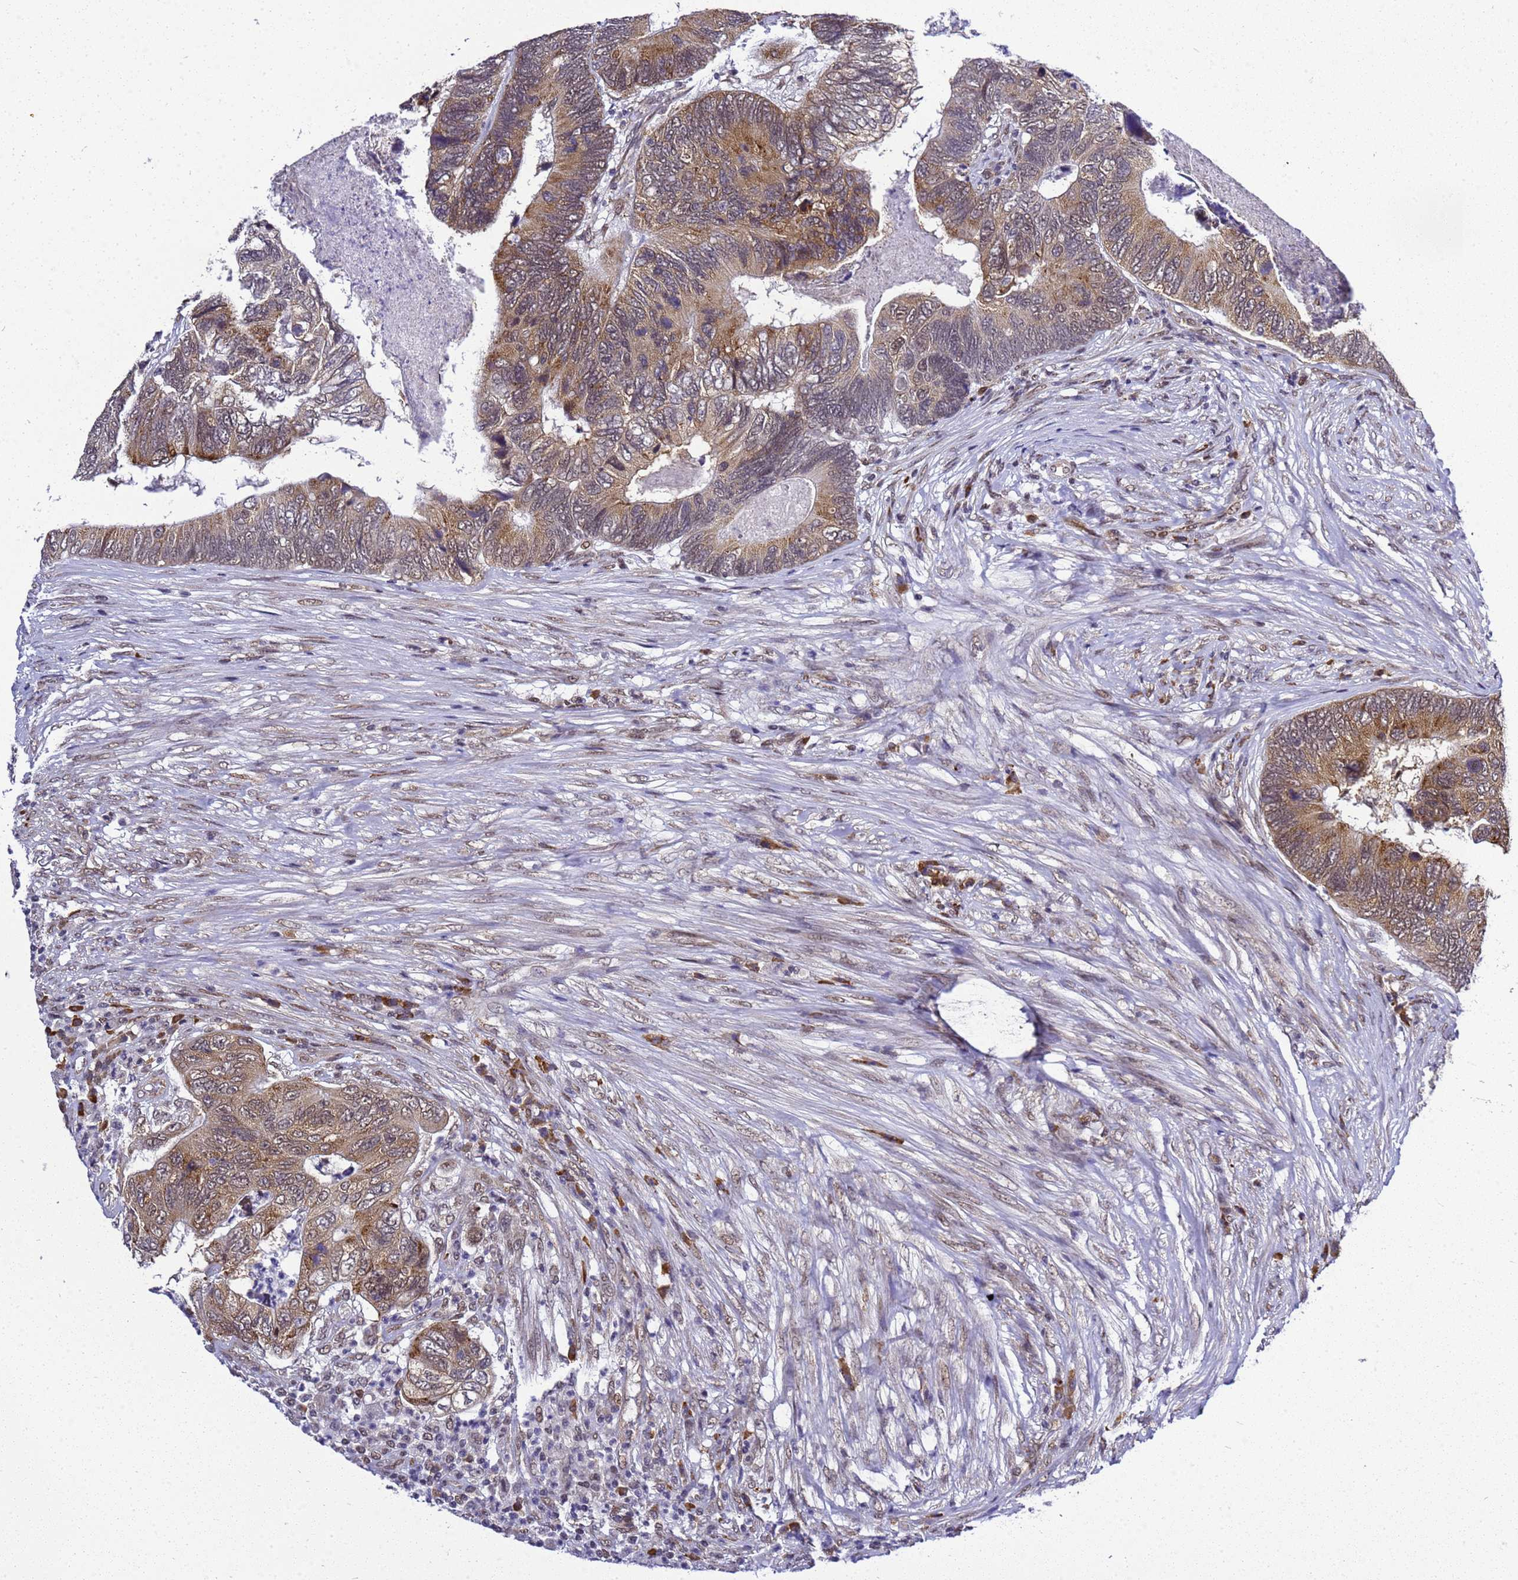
{"staining": {"intensity": "moderate", "quantity": ">75%", "location": "cytoplasmic/membranous"}, "tissue": "colorectal cancer", "cell_type": "Tumor cells", "image_type": "cancer", "snomed": [{"axis": "morphology", "description": "Adenocarcinoma, NOS"}, {"axis": "topography", "description": "Colon"}], "caption": "Colorectal cancer (adenocarcinoma) tissue displays moderate cytoplasmic/membranous staining in approximately >75% of tumor cells, visualized by immunohistochemistry.", "gene": "SMN1", "patient": {"sex": "female", "age": 67}}